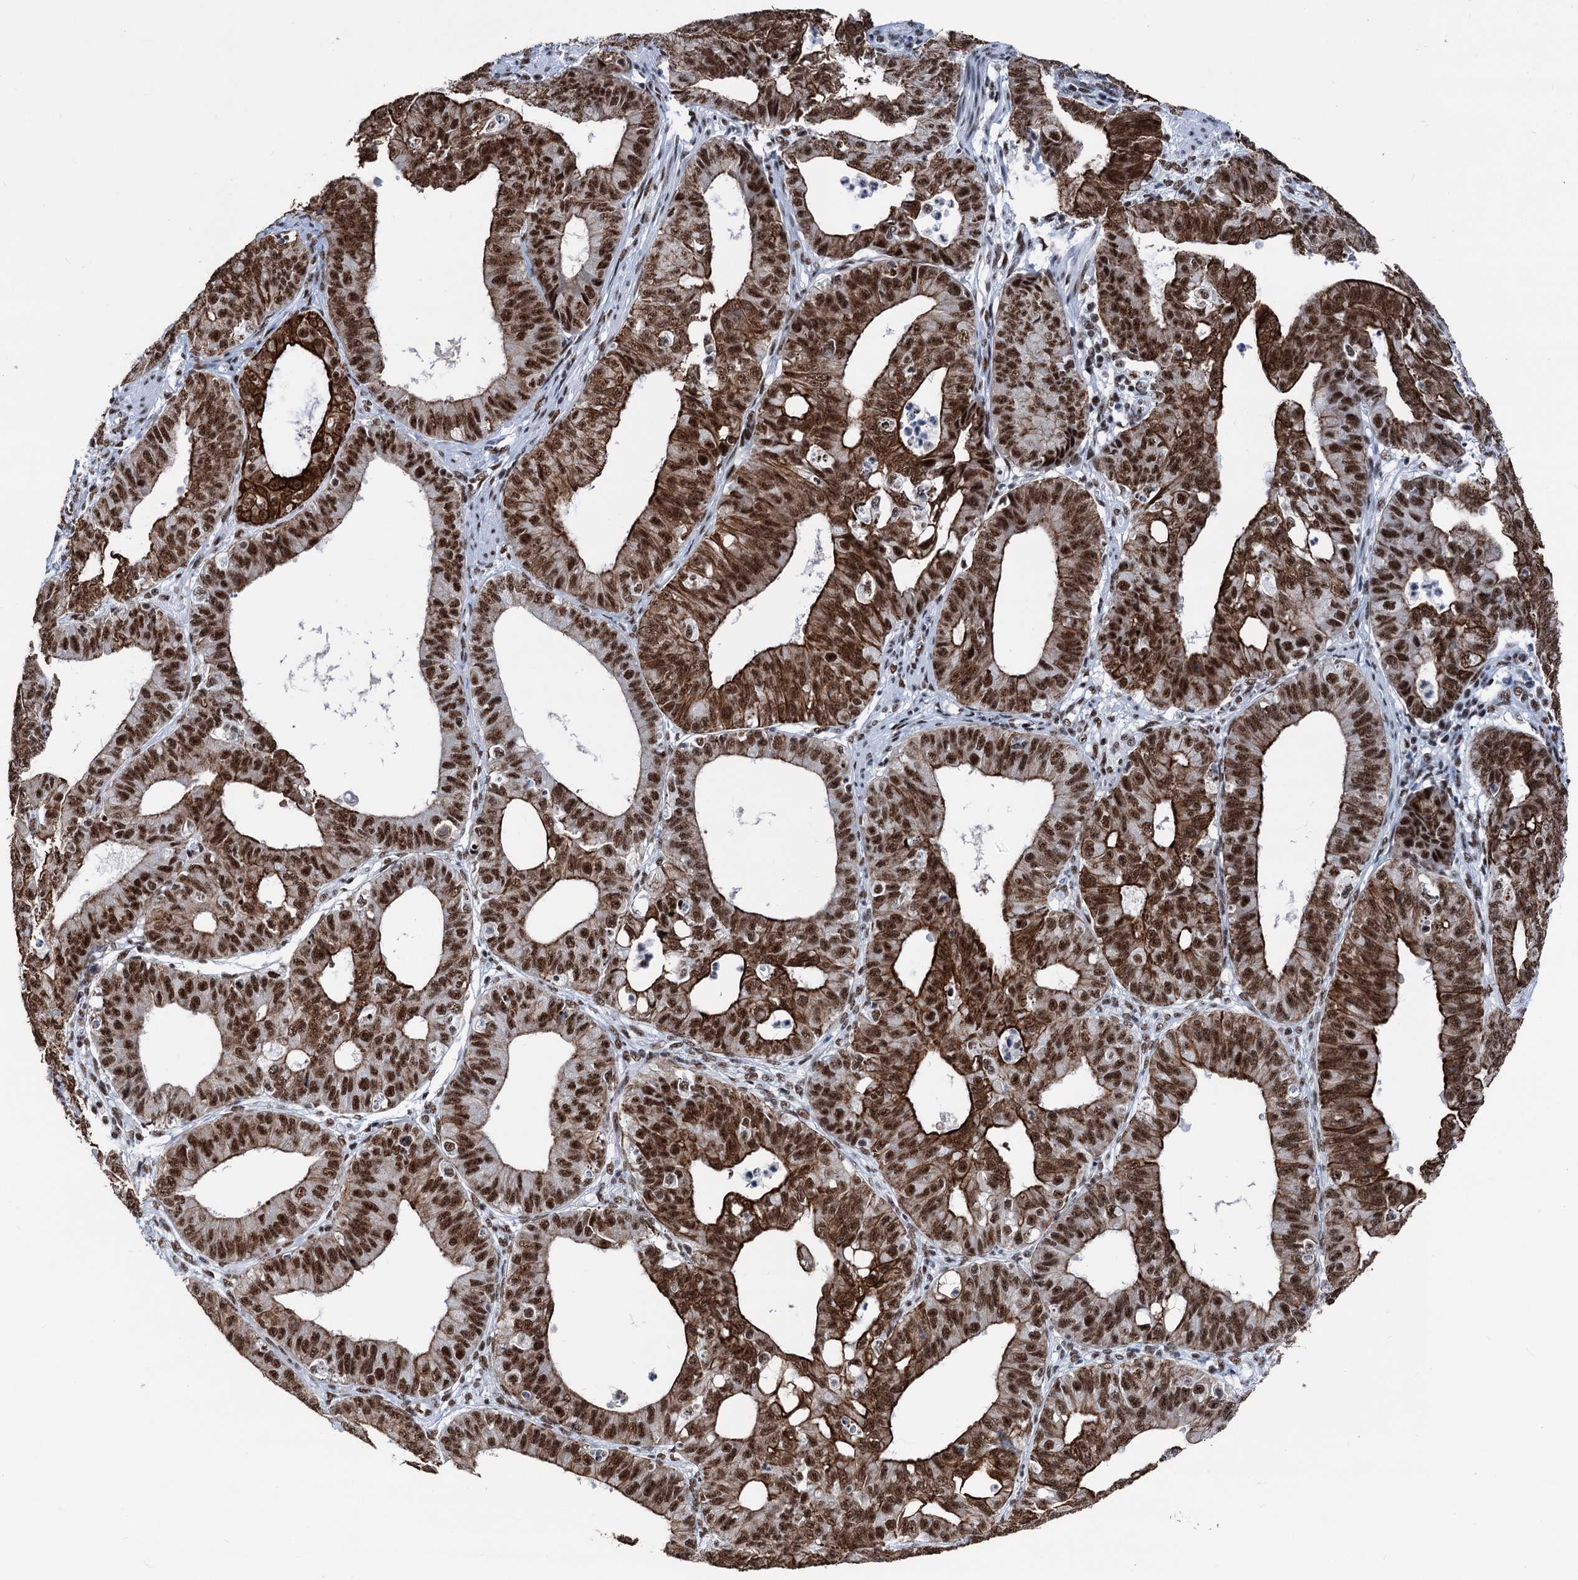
{"staining": {"intensity": "strong", "quantity": ">75%", "location": "cytoplasmic/membranous,nuclear"}, "tissue": "ovarian cancer", "cell_type": "Tumor cells", "image_type": "cancer", "snomed": [{"axis": "morphology", "description": "Carcinoma, endometroid"}, {"axis": "topography", "description": "Appendix"}, {"axis": "topography", "description": "Ovary"}], "caption": "Human ovarian endometroid carcinoma stained for a protein (brown) exhibits strong cytoplasmic/membranous and nuclear positive positivity in approximately >75% of tumor cells.", "gene": "DDX23", "patient": {"sex": "female", "age": 42}}